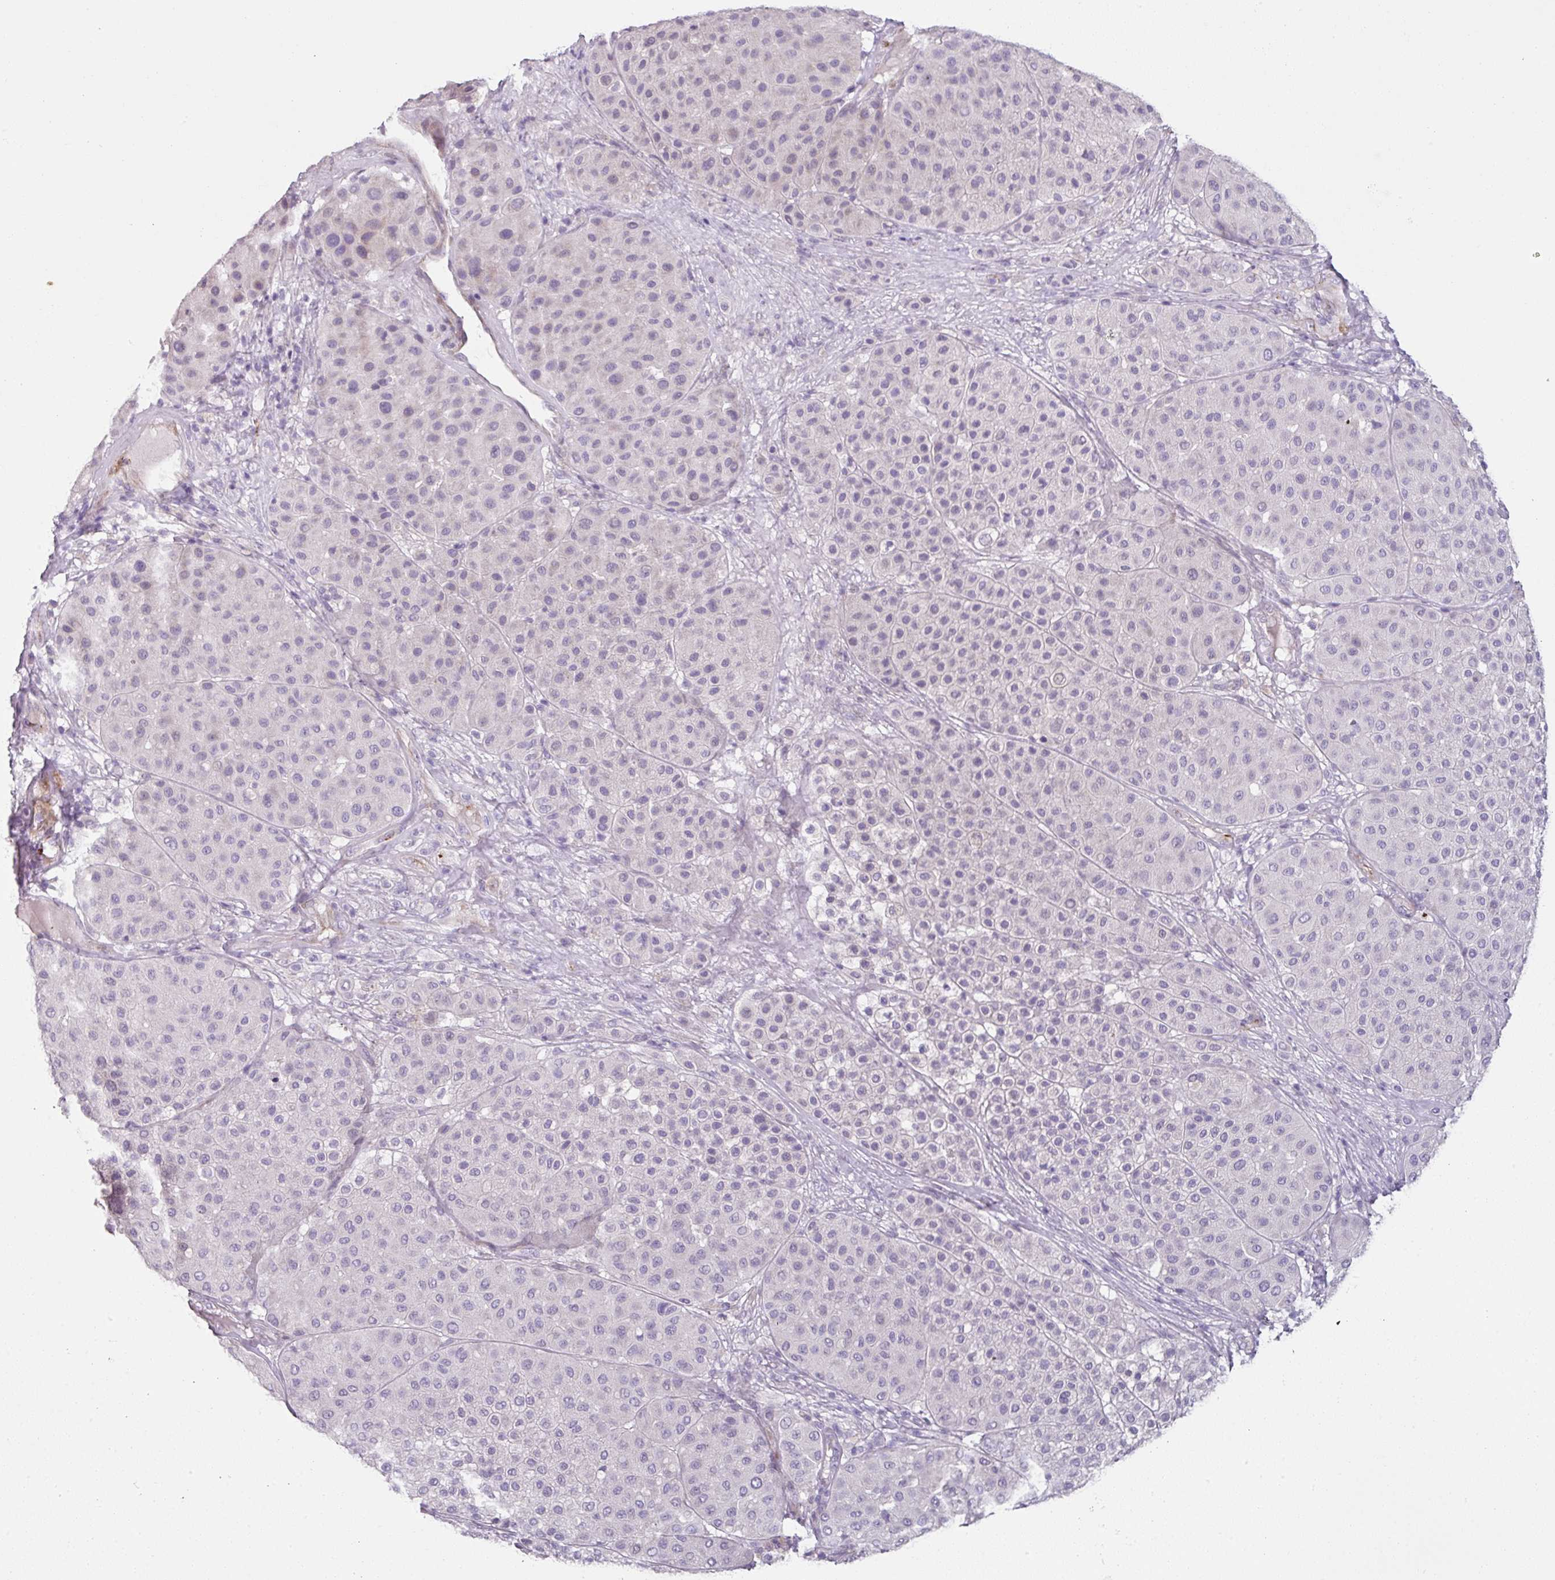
{"staining": {"intensity": "negative", "quantity": "none", "location": "none"}, "tissue": "melanoma", "cell_type": "Tumor cells", "image_type": "cancer", "snomed": [{"axis": "morphology", "description": "Malignant melanoma, Metastatic site"}, {"axis": "topography", "description": "Smooth muscle"}], "caption": "Human melanoma stained for a protein using immunohistochemistry demonstrates no positivity in tumor cells.", "gene": "FHAD1", "patient": {"sex": "male", "age": 41}}